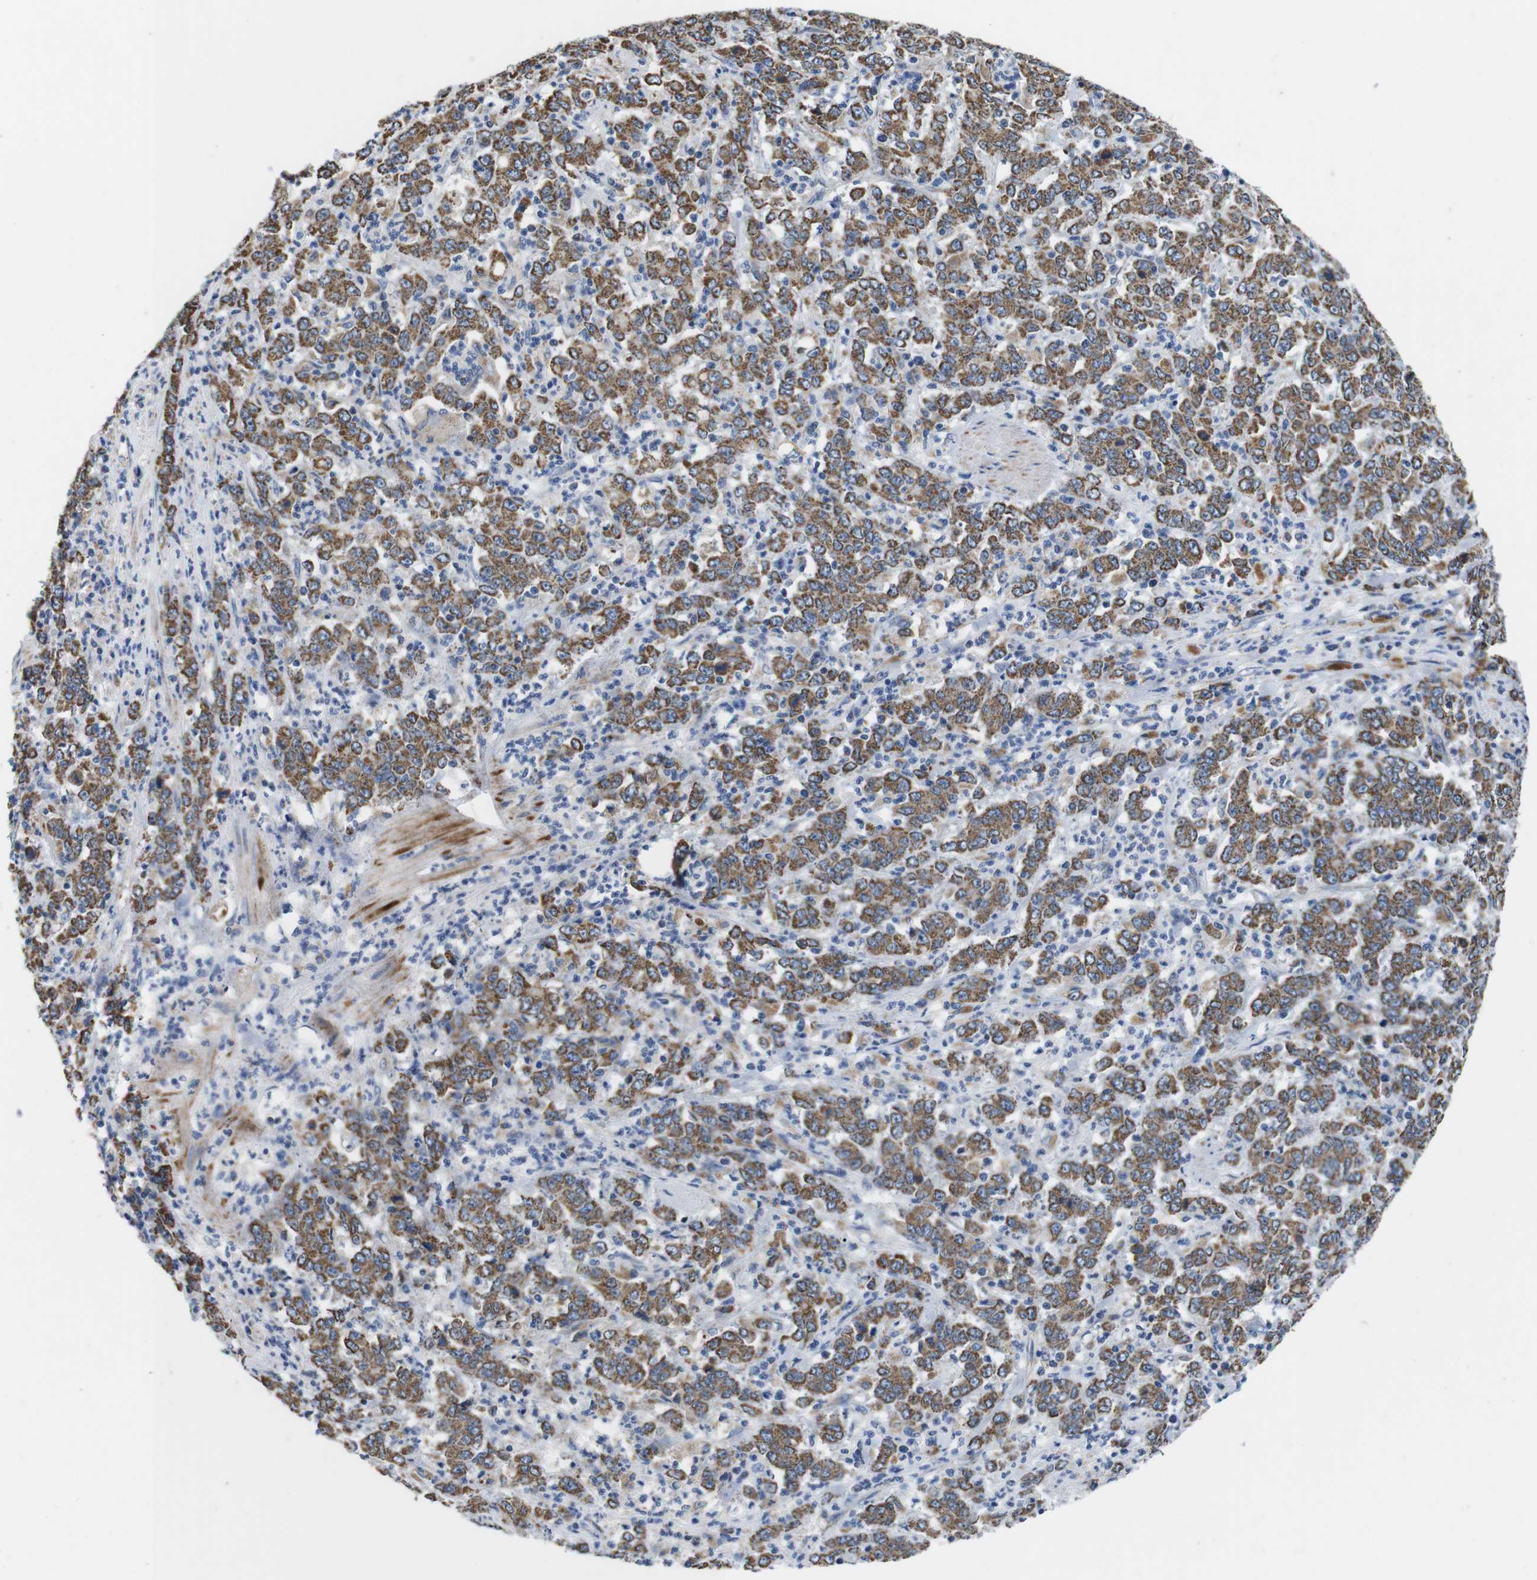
{"staining": {"intensity": "moderate", "quantity": ">75%", "location": "cytoplasmic/membranous"}, "tissue": "stomach cancer", "cell_type": "Tumor cells", "image_type": "cancer", "snomed": [{"axis": "morphology", "description": "Adenocarcinoma, NOS"}, {"axis": "topography", "description": "Stomach, lower"}], "caption": "Brown immunohistochemical staining in human stomach adenocarcinoma displays moderate cytoplasmic/membranous expression in approximately >75% of tumor cells. (IHC, brightfield microscopy, high magnification).", "gene": "F2RL1", "patient": {"sex": "female", "age": 71}}